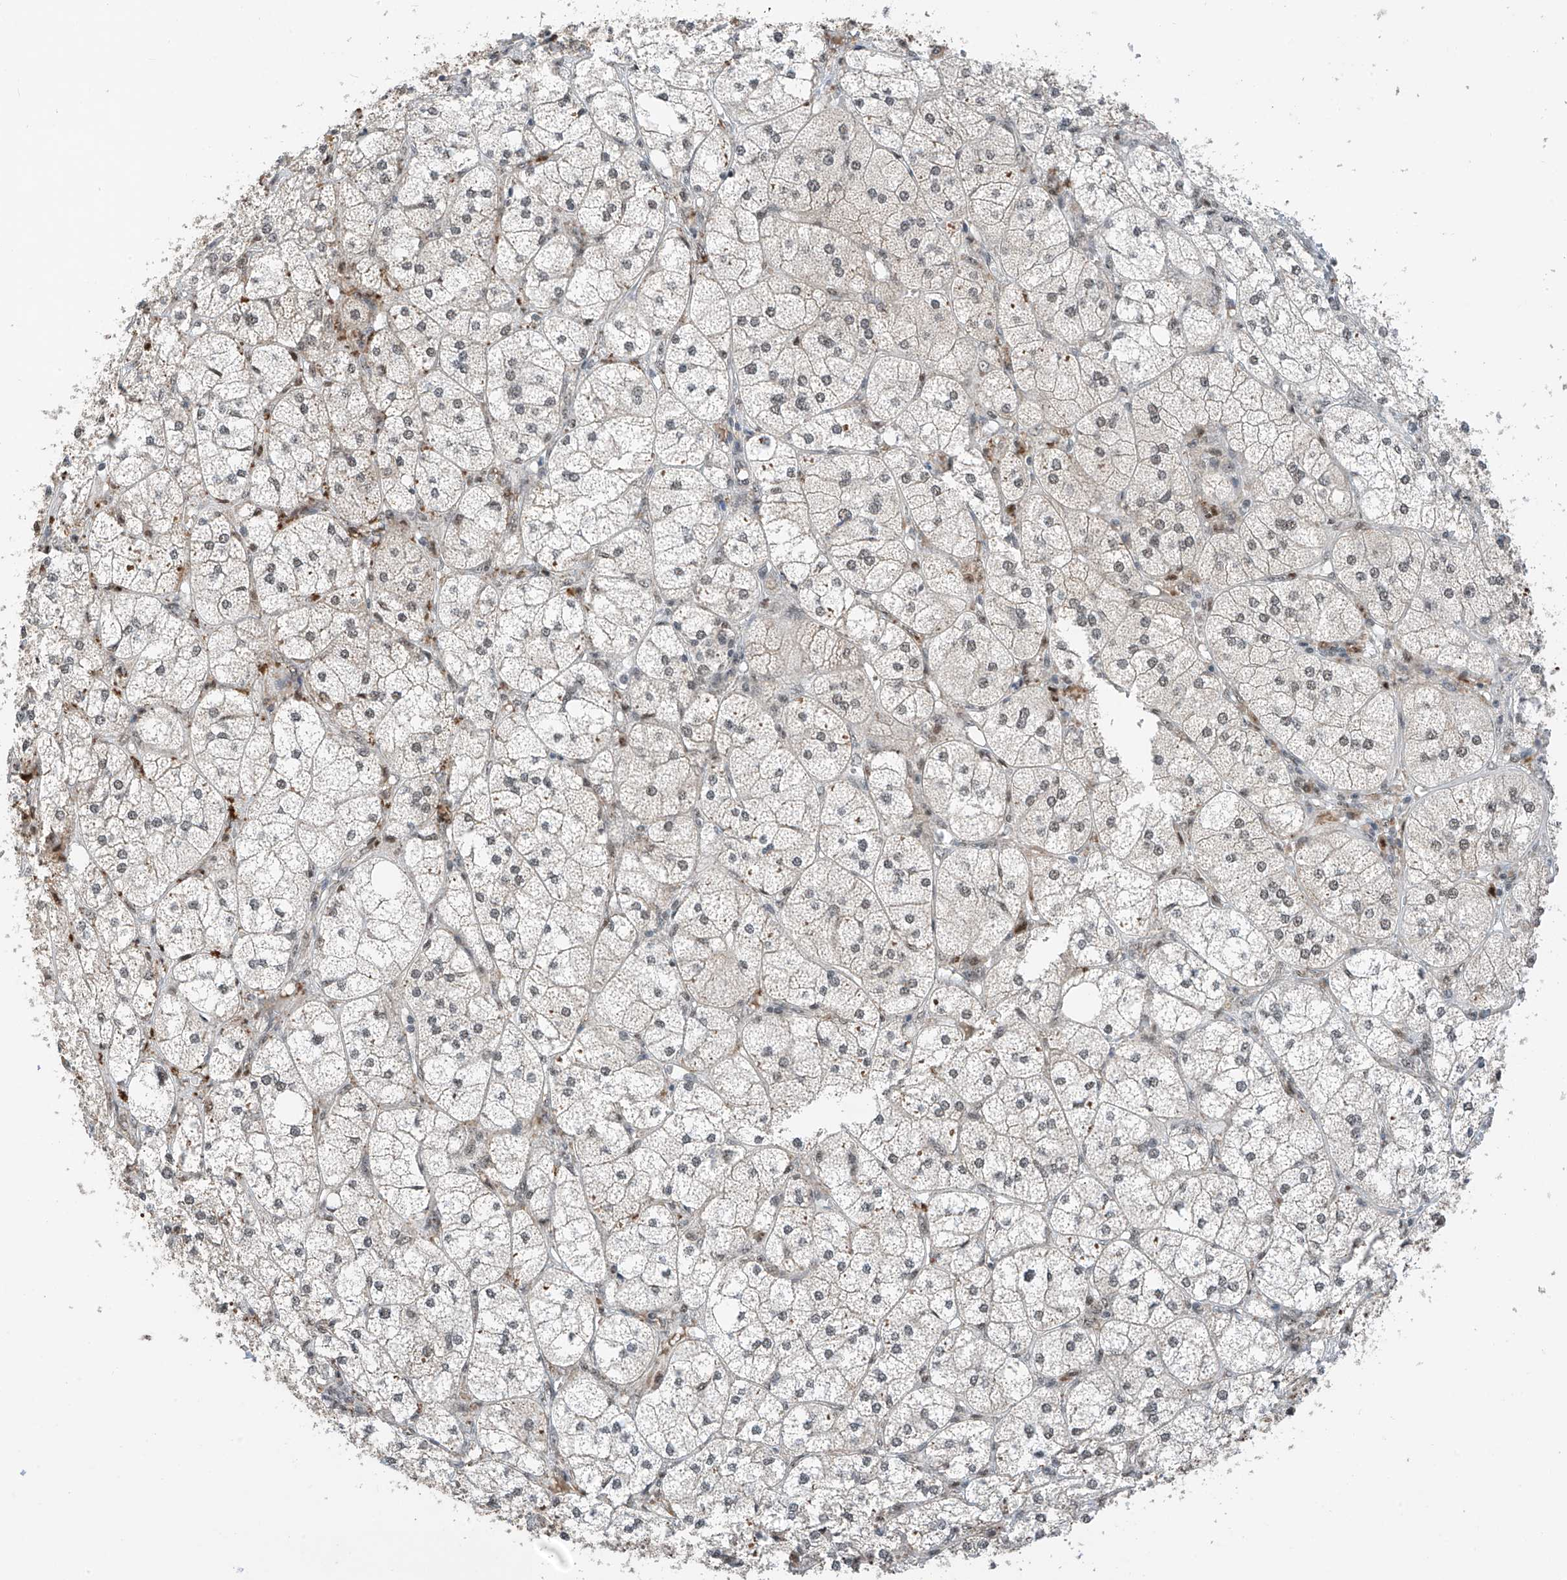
{"staining": {"intensity": "moderate", "quantity": ">75%", "location": "nuclear"}, "tissue": "adrenal gland", "cell_type": "Glandular cells", "image_type": "normal", "snomed": [{"axis": "morphology", "description": "Normal tissue, NOS"}, {"axis": "topography", "description": "Adrenal gland"}], "caption": "Immunohistochemical staining of unremarkable adrenal gland reveals moderate nuclear protein expression in approximately >75% of glandular cells.", "gene": "RPAIN", "patient": {"sex": "female", "age": 61}}